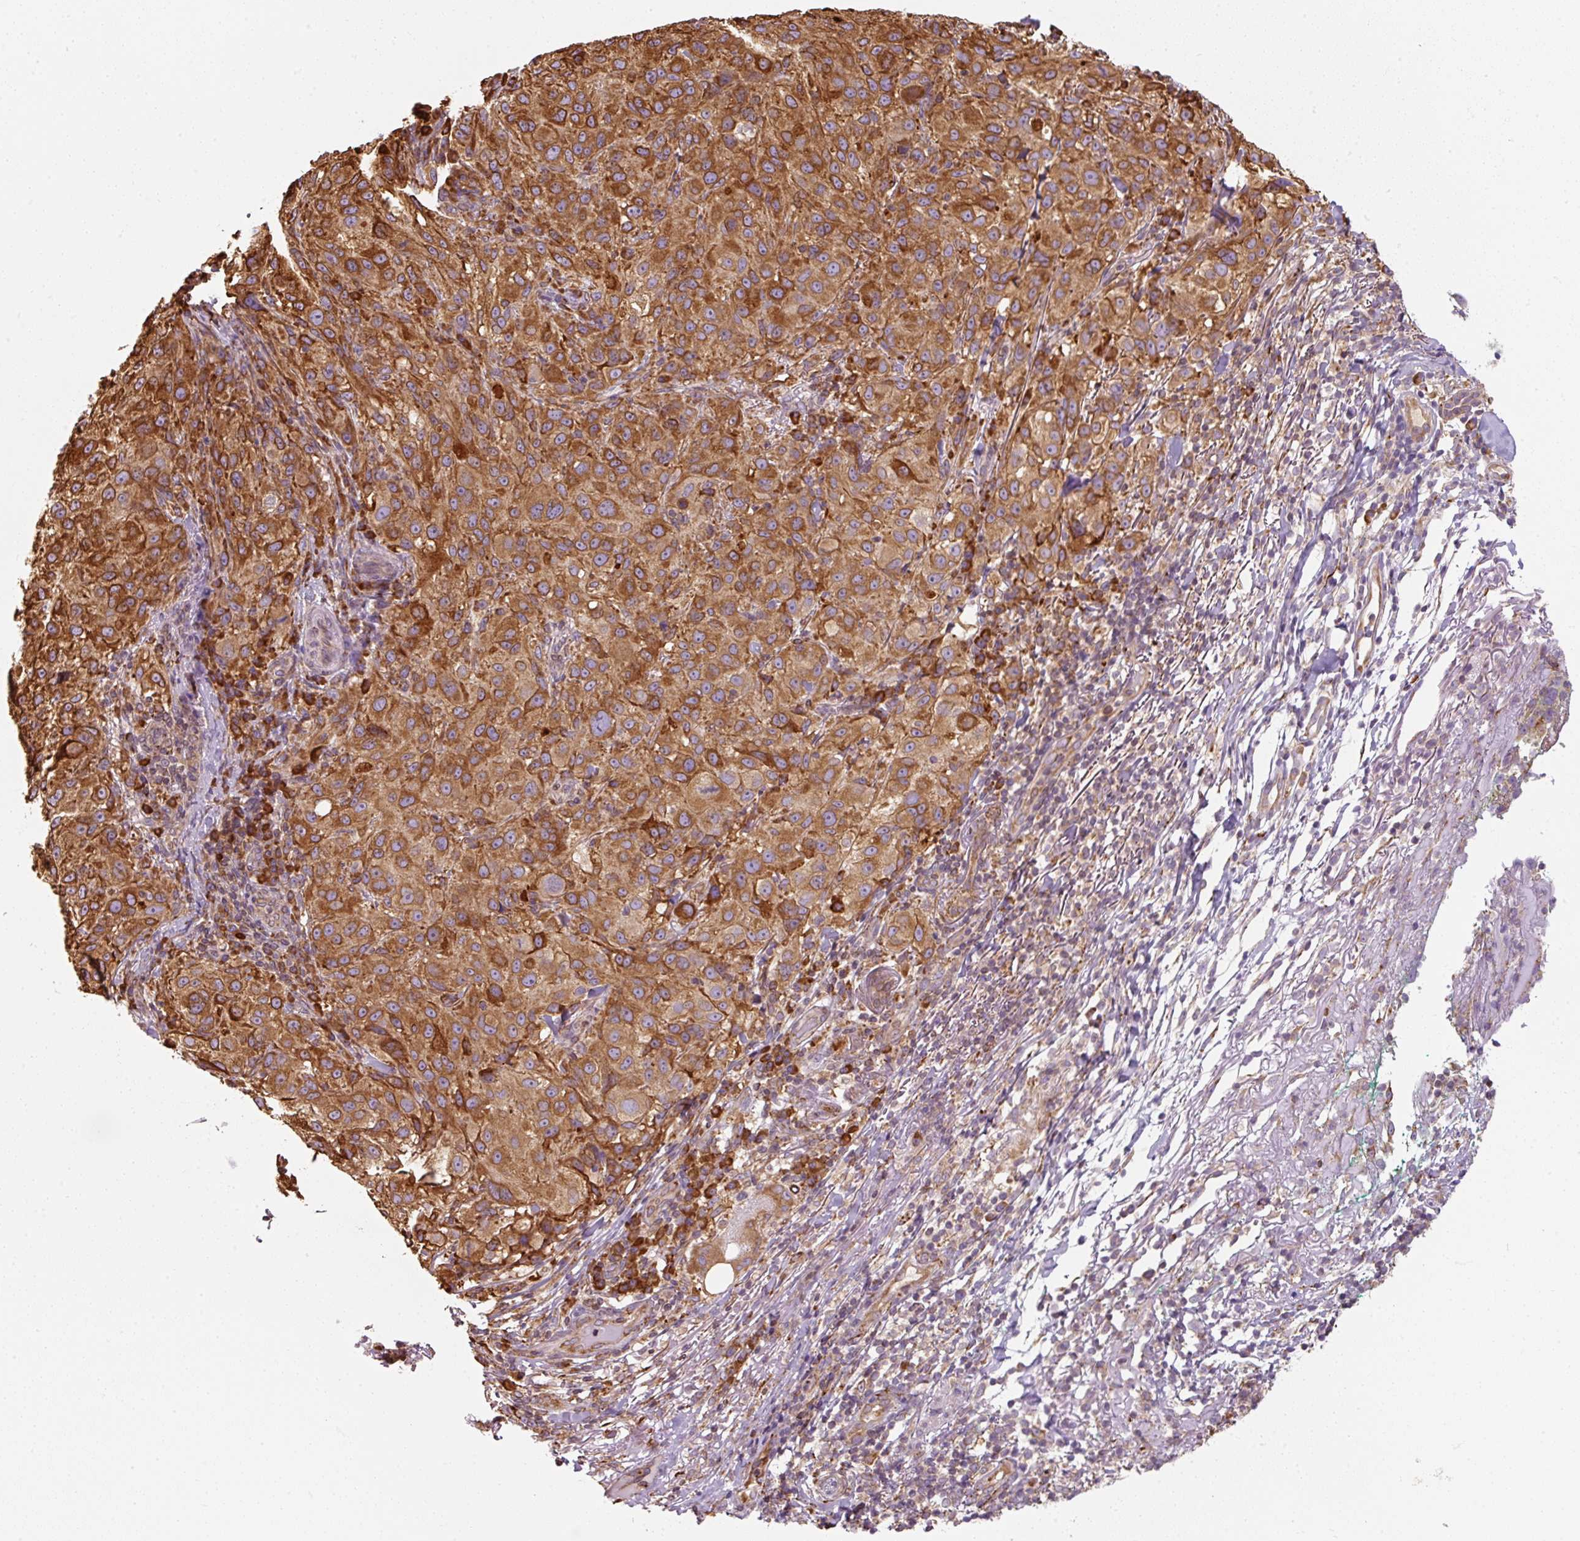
{"staining": {"intensity": "strong", "quantity": ">75%", "location": "cytoplasmic/membranous"}, "tissue": "melanoma", "cell_type": "Tumor cells", "image_type": "cancer", "snomed": [{"axis": "morphology", "description": "Necrosis, NOS"}, {"axis": "morphology", "description": "Malignant melanoma, NOS"}, {"axis": "topography", "description": "Skin"}], "caption": "This histopathology image displays IHC staining of human melanoma, with high strong cytoplasmic/membranous expression in approximately >75% of tumor cells.", "gene": "PRKCSH", "patient": {"sex": "female", "age": 87}}